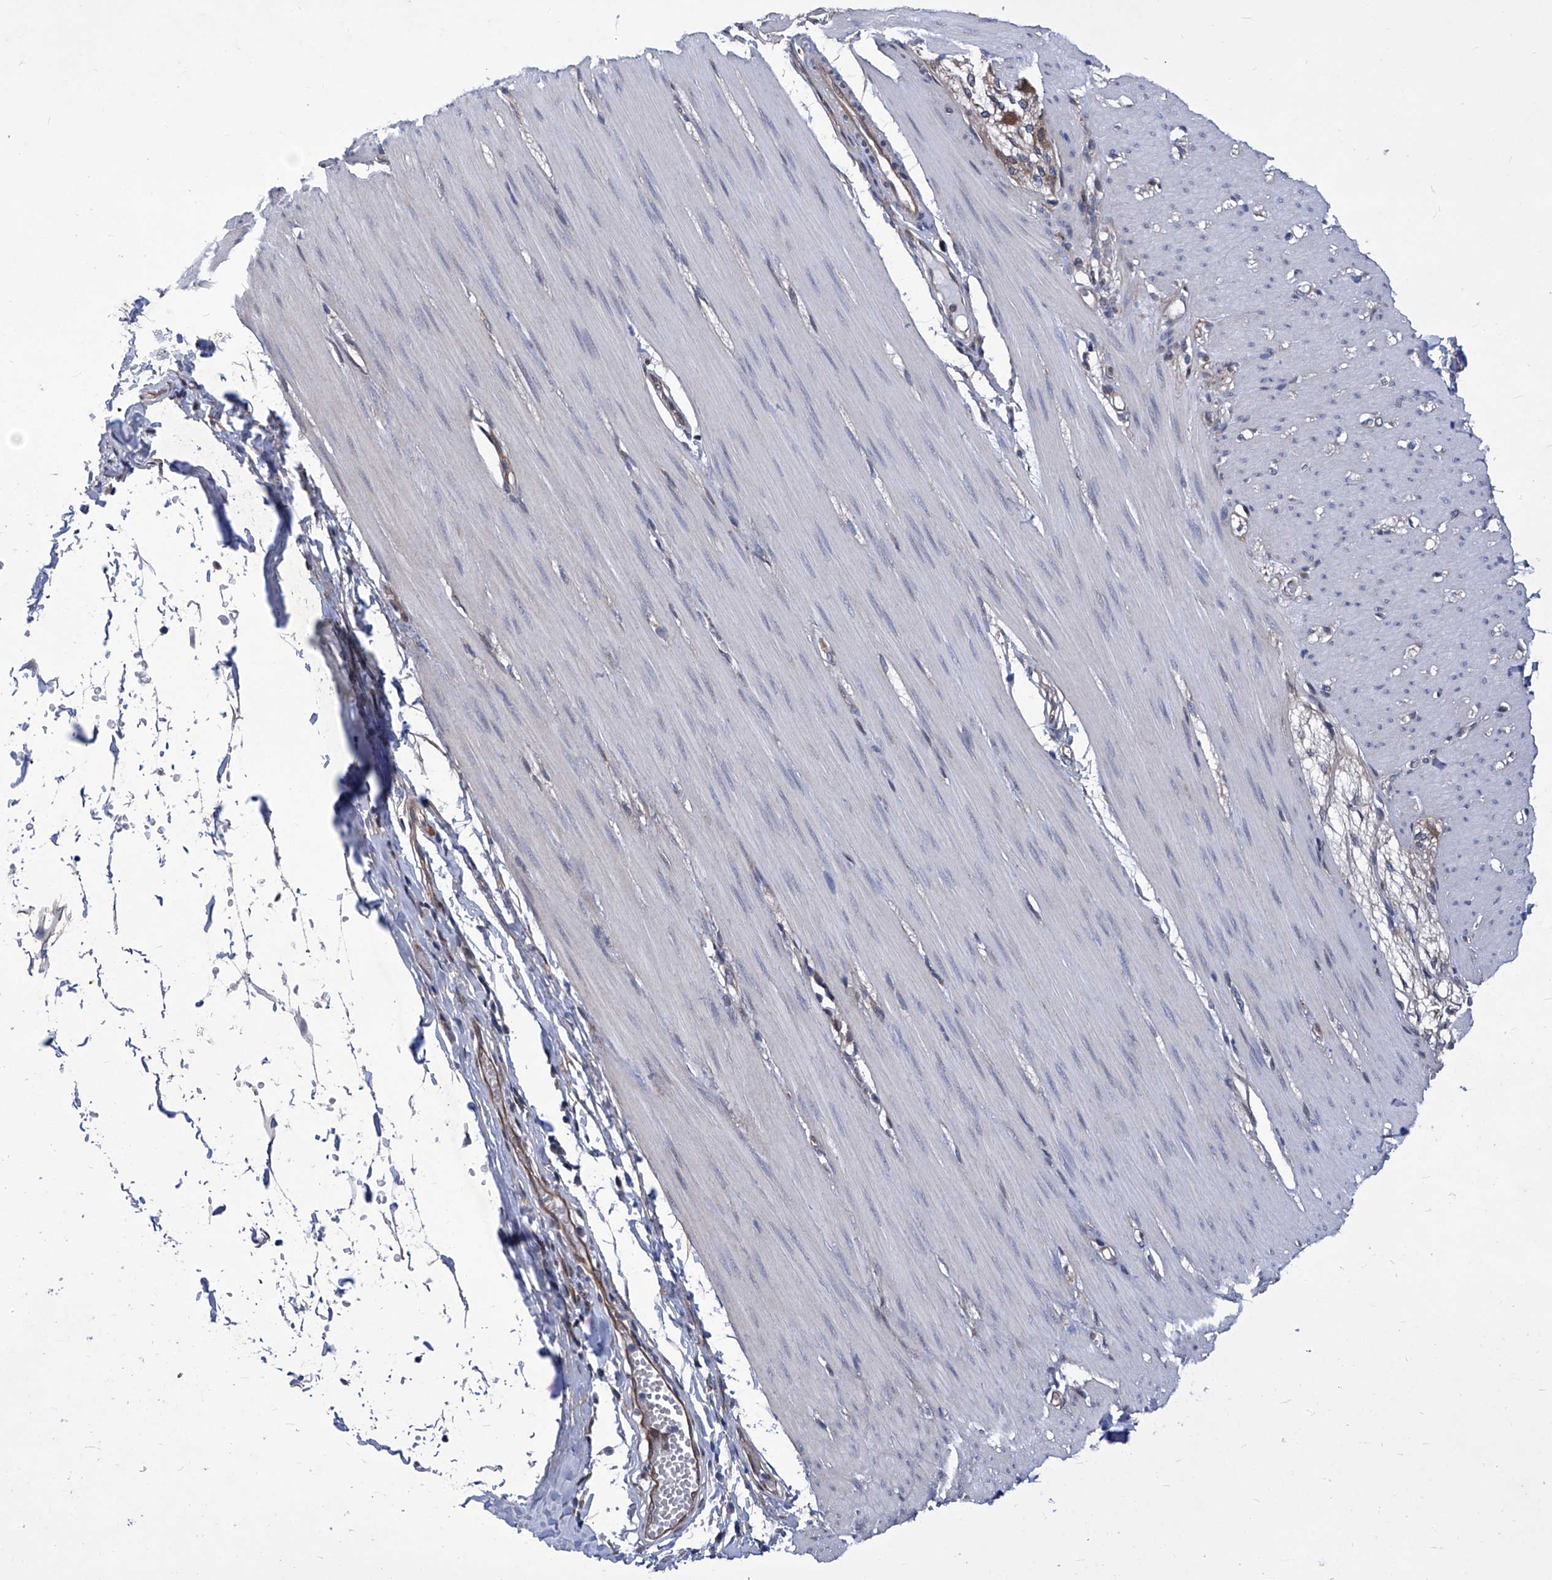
{"staining": {"intensity": "negative", "quantity": "none", "location": "none"}, "tissue": "smooth muscle", "cell_type": "Smooth muscle cells", "image_type": "normal", "snomed": [{"axis": "morphology", "description": "Normal tissue, NOS"}, {"axis": "morphology", "description": "Adenocarcinoma, NOS"}, {"axis": "topography", "description": "Colon"}, {"axis": "topography", "description": "Peripheral nerve tissue"}], "caption": "Smooth muscle cells show no significant expression in normal smooth muscle. Nuclei are stained in blue.", "gene": "KTI12", "patient": {"sex": "male", "age": 14}}